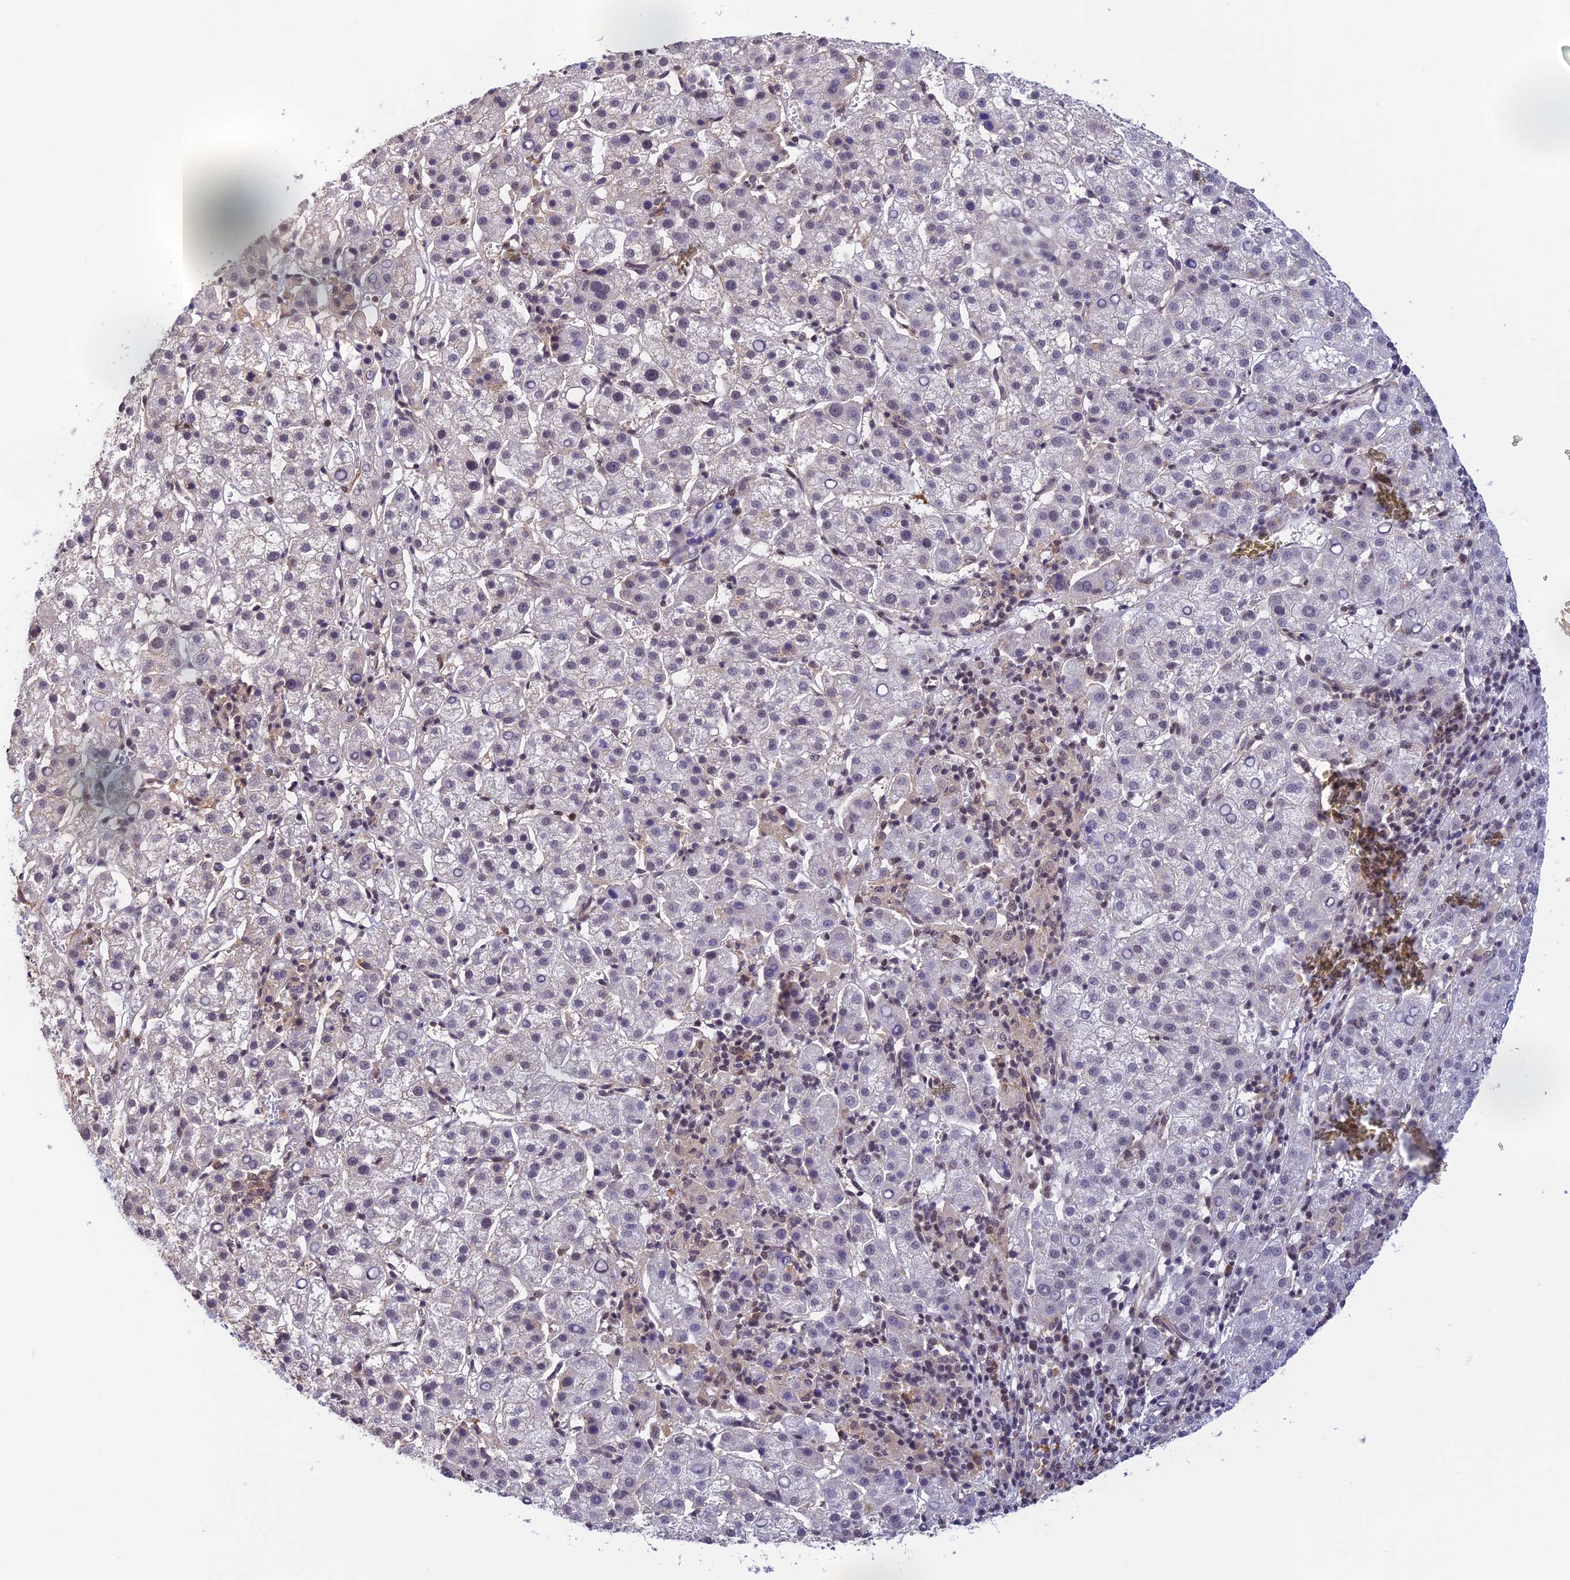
{"staining": {"intensity": "negative", "quantity": "none", "location": "none"}, "tissue": "liver cancer", "cell_type": "Tumor cells", "image_type": "cancer", "snomed": [{"axis": "morphology", "description": "Carcinoma, Hepatocellular, NOS"}, {"axis": "topography", "description": "Liver"}], "caption": "DAB (3,3'-diaminobenzidine) immunohistochemical staining of human liver cancer (hepatocellular carcinoma) demonstrates no significant positivity in tumor cells.", "gene": "THAP11", "patient": {"sex": "female", "age": 58}}